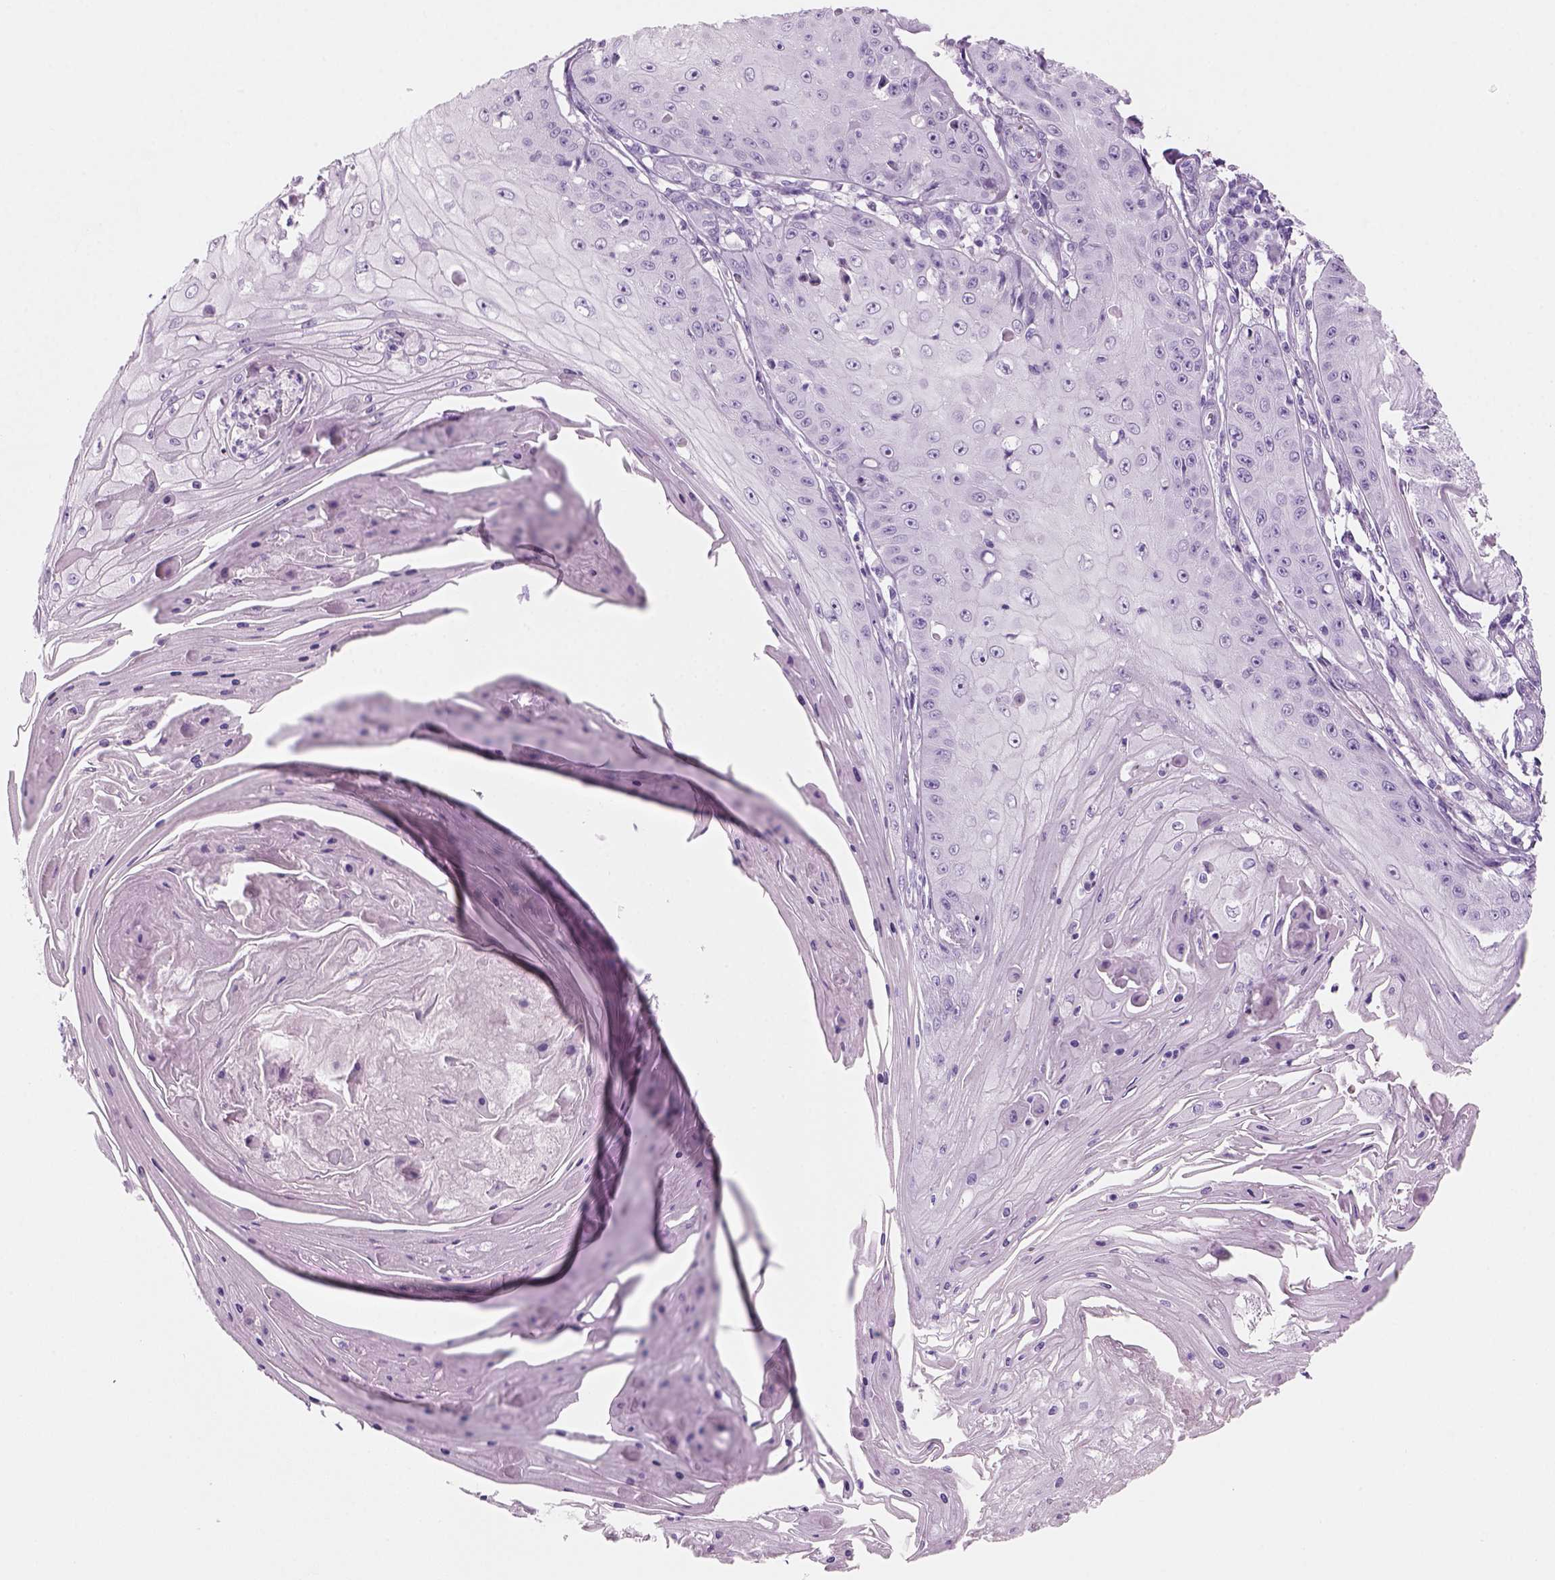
{"staining": {"intensity": "negative", "quantity": "none", "location": "none"}, "tissue": "skin cancer", "cell_type": "Tumor cells", "image_type": "cancer", "snomed": [{"axis": "morphology", "description": "Squamous cell carcinoma, NOS"}, {"axis": "topography", "description": "Skin"}], "caption": "Tumor cells are negative for brown protein staining in skin squamous cell carcinoma.", "gene": "KRTAP11-1", "patient": {"sex": "male", "age": 70}}